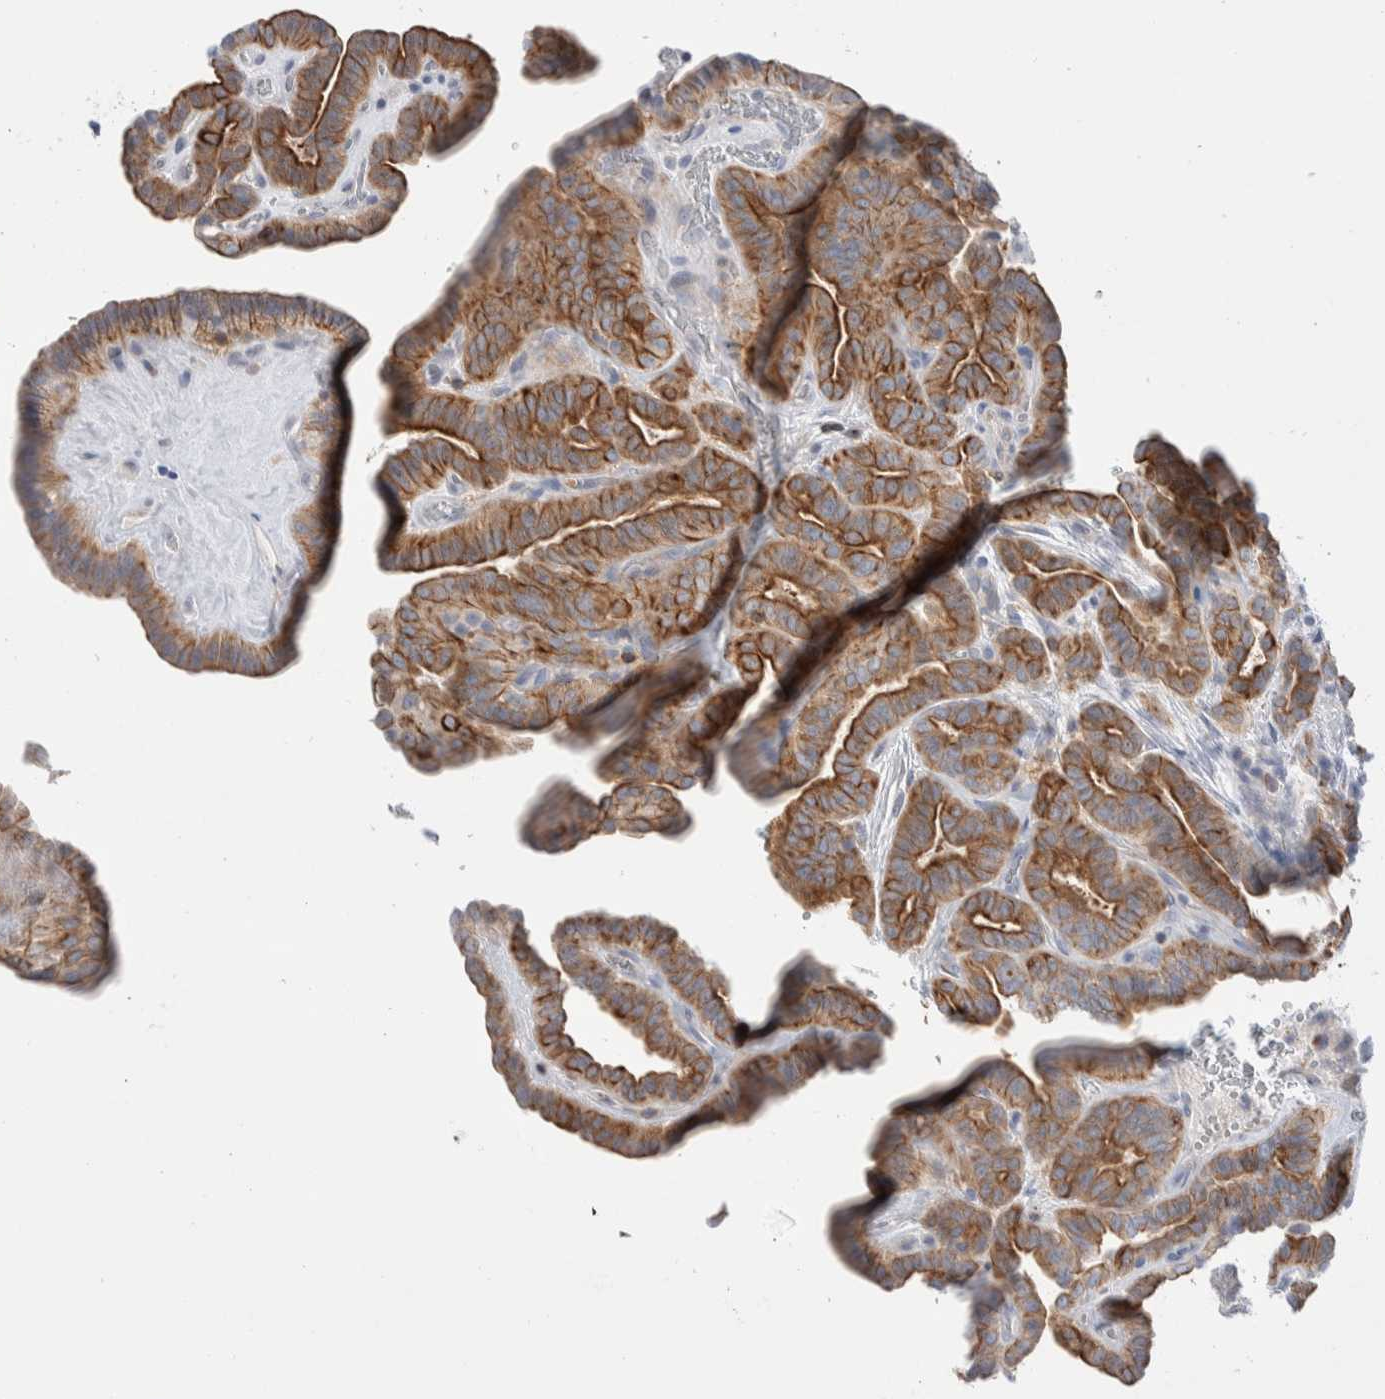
{"staining": {"intensity": "moderate", "quantity": ">75%", "location": "cytoplasmic/membranous"}, "tissue": "thyroid cancer", "cell_type": "Tumor cells", "image_type": "cancer", "snomed": [{"axis": "morphology", "description": "Papillary adenocarcinoma, NOS"}, {"axis": "topography", "description": "Thyroid gland"}], "caption": "Immunohistochemical staining of thyroid papillary adenocarcinoma demonstrates moderate cytoplasmic/membranous protein staining in about >75% of tumor cells.", "gene": "C1orf112", "patient": {"sex": "male", "age": 77}}